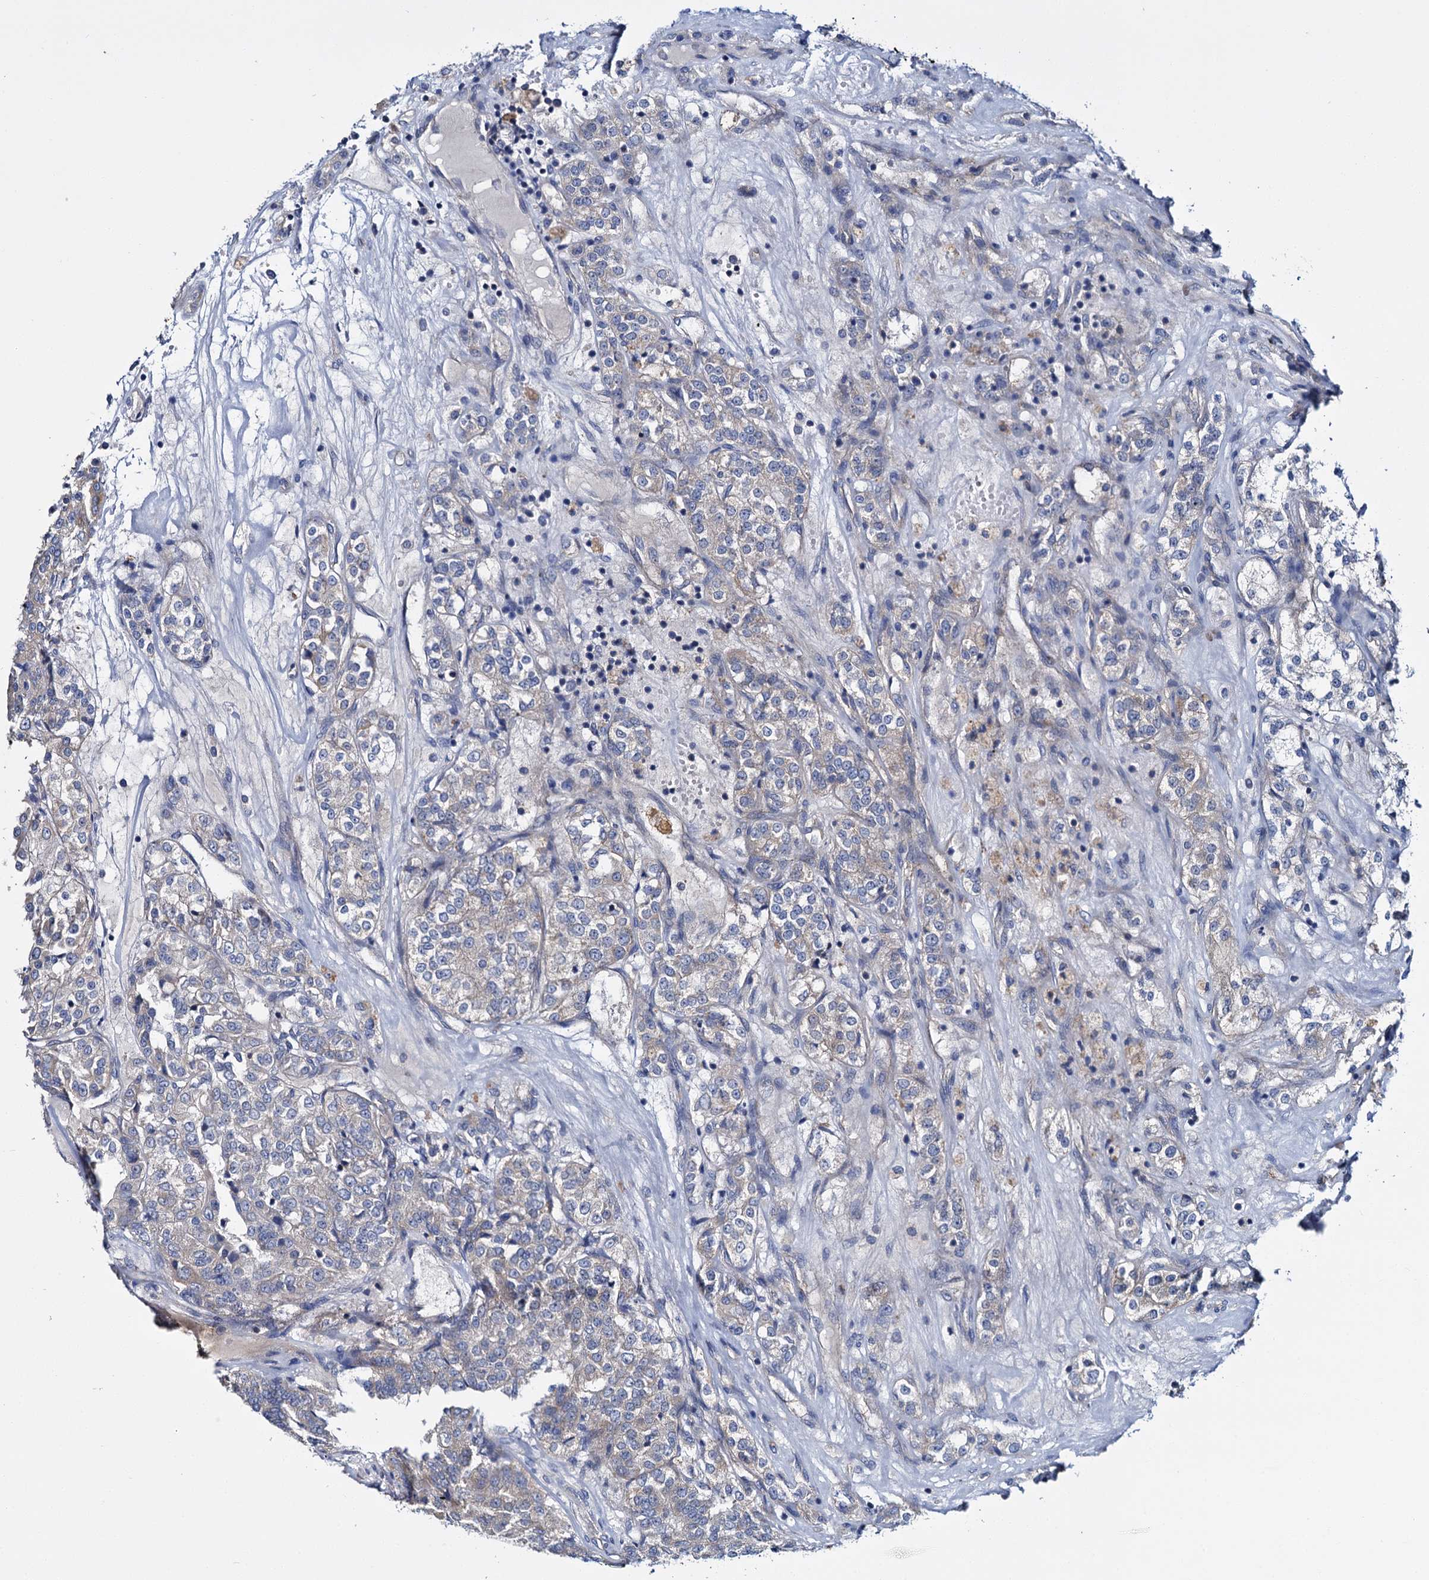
{"staining": {"intensity": "negative", "quantity": "none", "location": "none"}, "tissue": "renal cancer", "cell_type": "Tumor cells", "image_type": "cancer", "snomed": [{"axis": "morphology", "description": "Adenocarcinoma, NOS"}, {"axis": "topography", "description": "Kidney"}], "caption": "There is no significant positivity in tumor cells of renal cancer (adenocarcinoma).", "gene": "CEP295", "patient": {"sex": "female", "age": 63}}